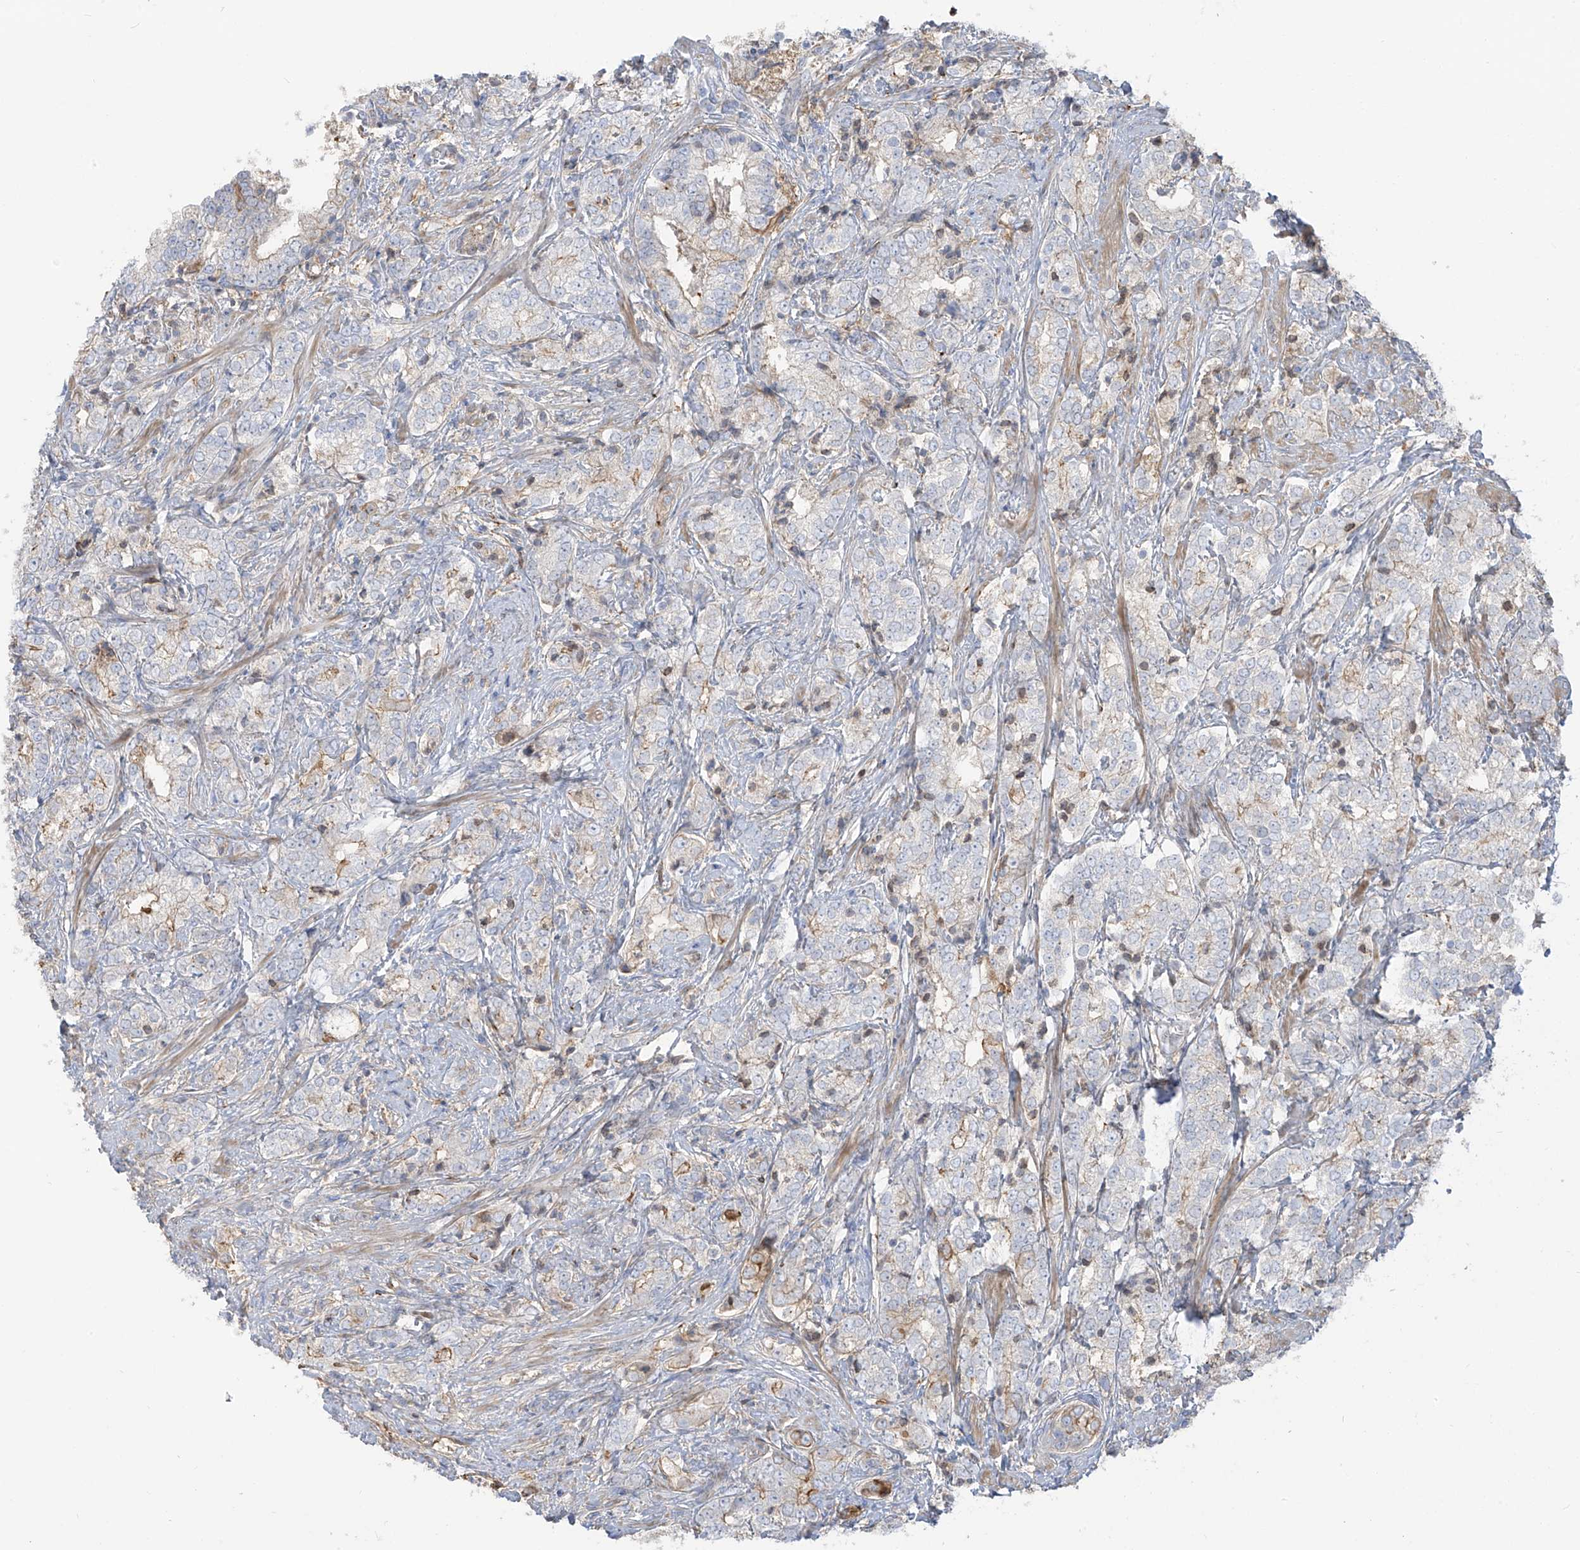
{"staining": {"intensity": "moderate", "quantity": "<25%", "location": "cytoplasmic/membranous"}, "tissue": "prostate cancer", "cell_type": "Tumor cells", "image_type": "cancer", "snomed": [{"axis": "morphology", "description": "Adenocarcinoma, High grade"}, {"axis": "topography", "description": "Prostate"}], "caption": "Immunohistochemical staining of high-grade adenocarcinoma (prostate) displays moderate cytoplasmic/membranous protein positivity in about <25% of tumor cells.", "gene": "ZGRF1", "patient": {"sex": "male", "age": 69}}